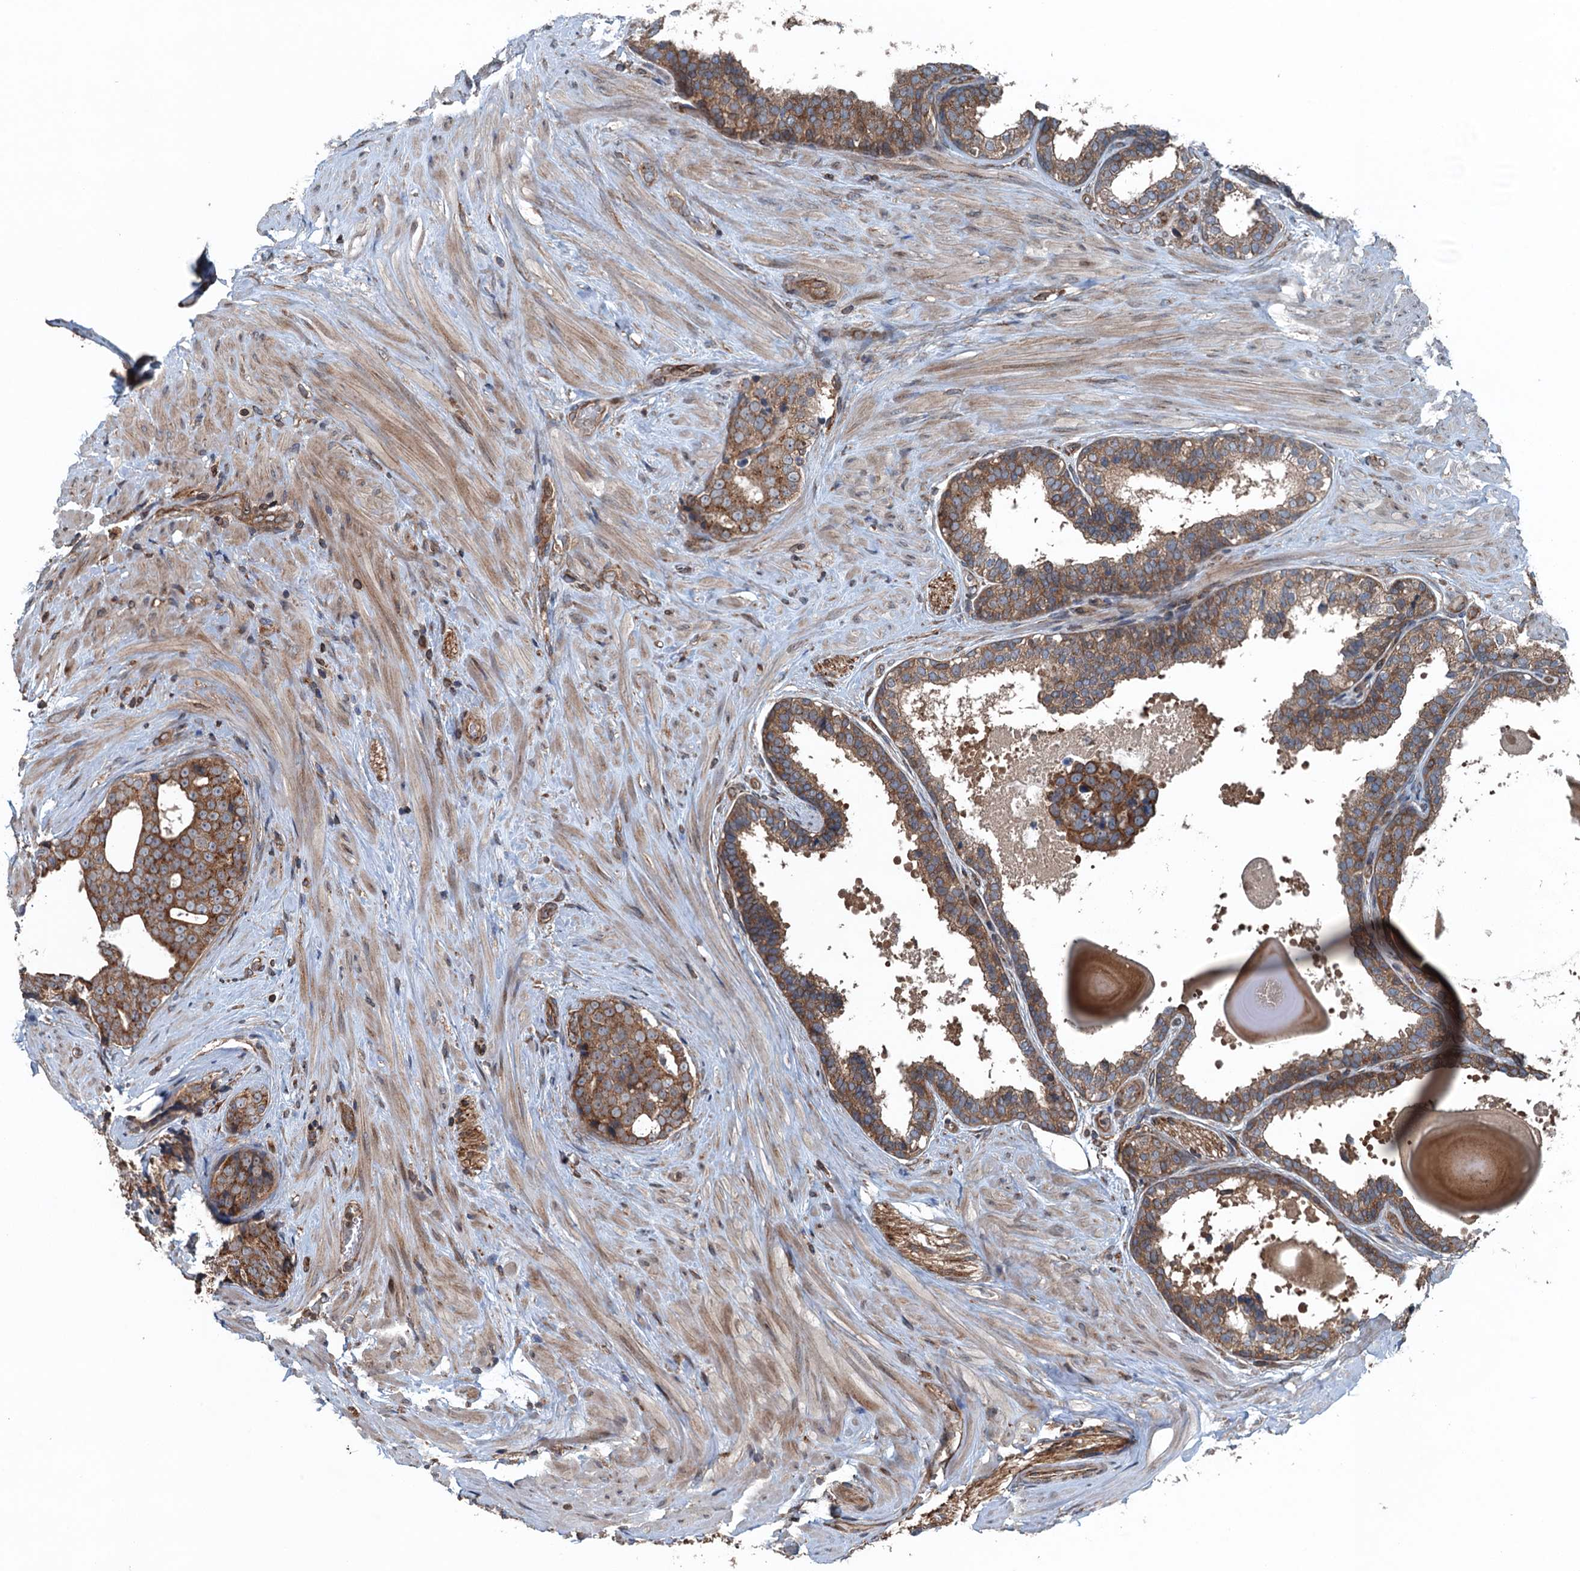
{"staining": {"intensity": "strong", "quantity": ">75%", "location": "cytoplasmic/membranous"}, "tissue": "prostate cancer", "cell_type": "Tumor cells", "image_type": "cancer", "snomed": [{"axis": "morphology", "description": "Adenocarcinoma, High grade"}, {"axis": "topography", "description": "Prostate"}], "caption": "DAB (3,3'-diaminobenzidine) immunohistochemical staining of prostate cancer (adenocarcinoma (high-grade)) exhibits strong cytoplasmic/membranous protein staining in about >75% of tumor cells. (Stains: DAB in brown, nuclei in blue, Microscopy: brightfield microscopy at high magnification).", "gene": "TRAPPC8", "patient": {"sex": "male", "age": 56}}